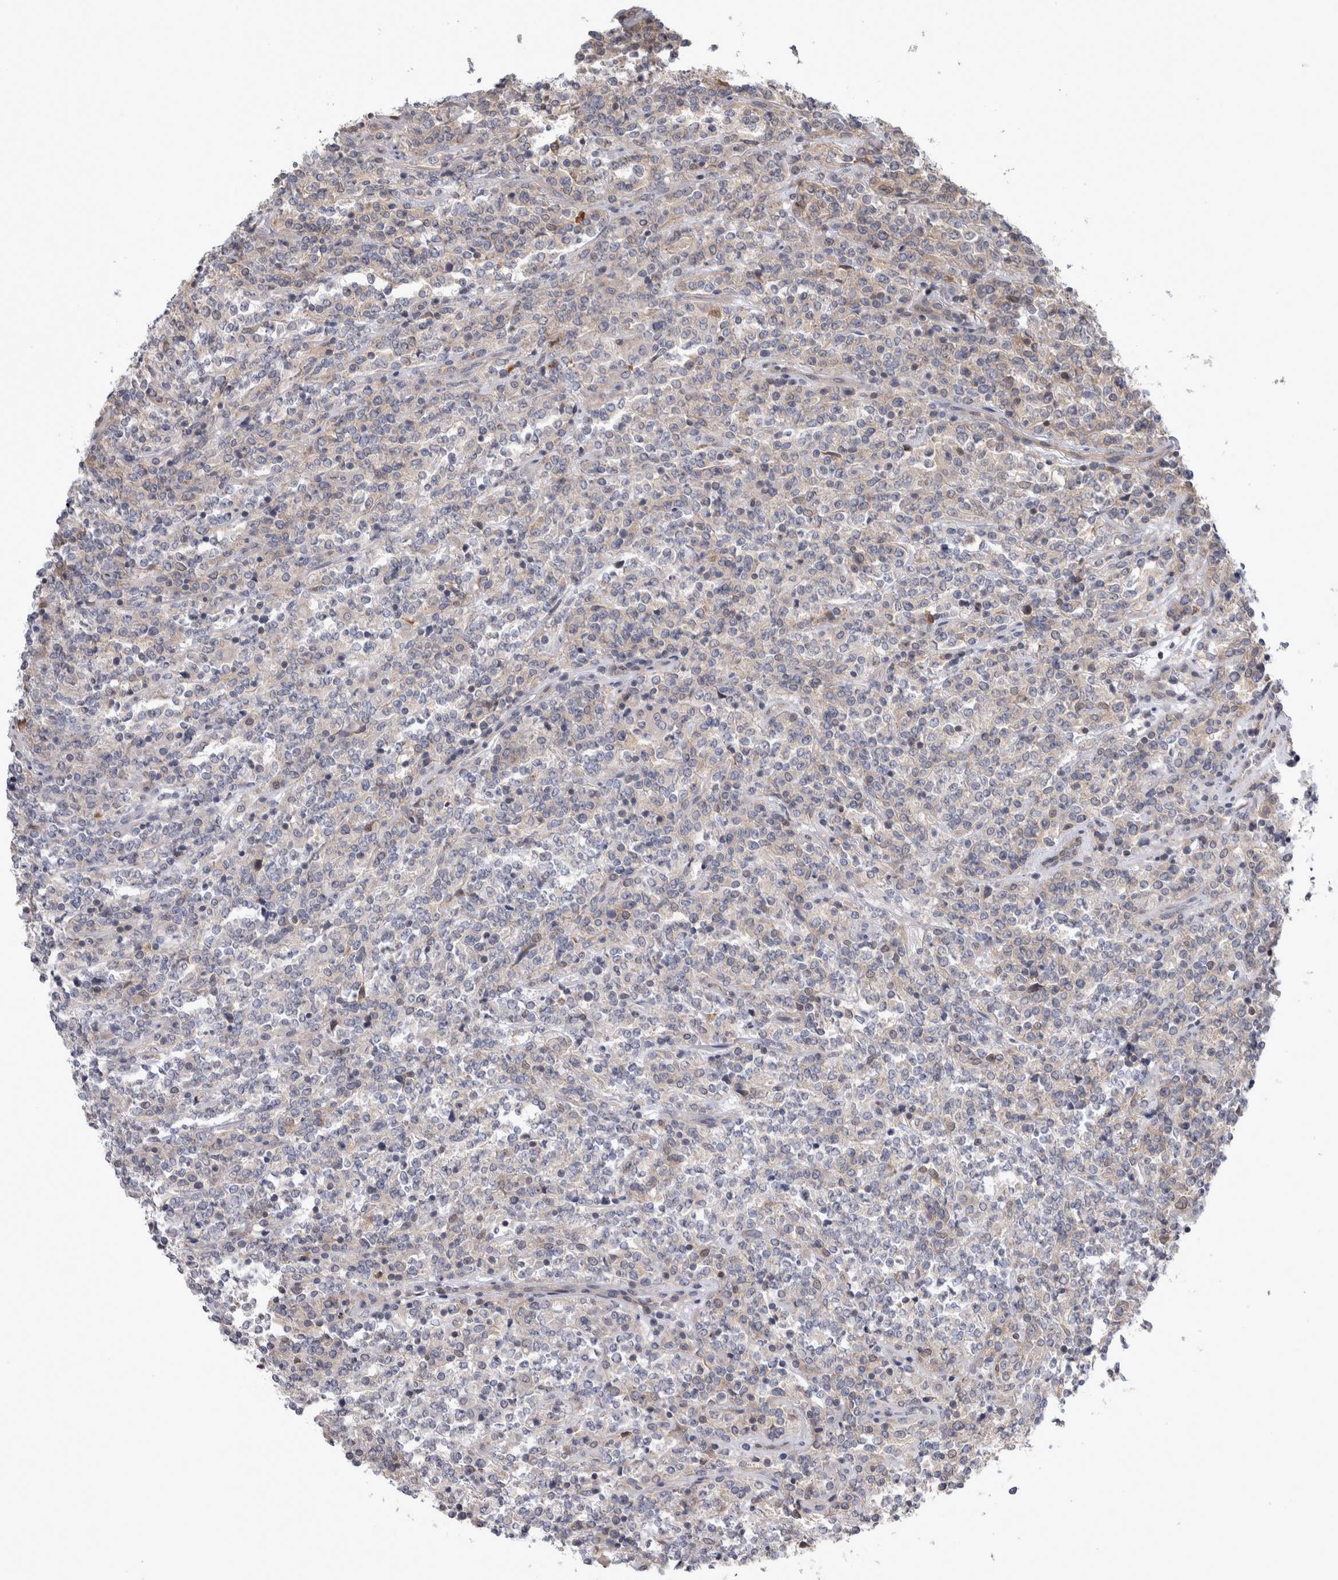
{"staining": {"intensity": "weak", "quantity": "<25%", "location": "cytoplasmic/membranous"}, "tissue": "lymphoma", "cell_type": "Tumor cells", "image_type": "cancer", "snomed": [{"axis": "morphology", "description": "Malignant lymphoma, non-Hodgkin's type, High grade"}, {"axis": "topography", "description": "Soft tissue"}], "caption": "Lymphoma stained for a protein using immunohistochemistry demonstrates no expression tumor cells.", "gene": "TAX1BP1", "patient": {"sex": "male", "age": 18}}